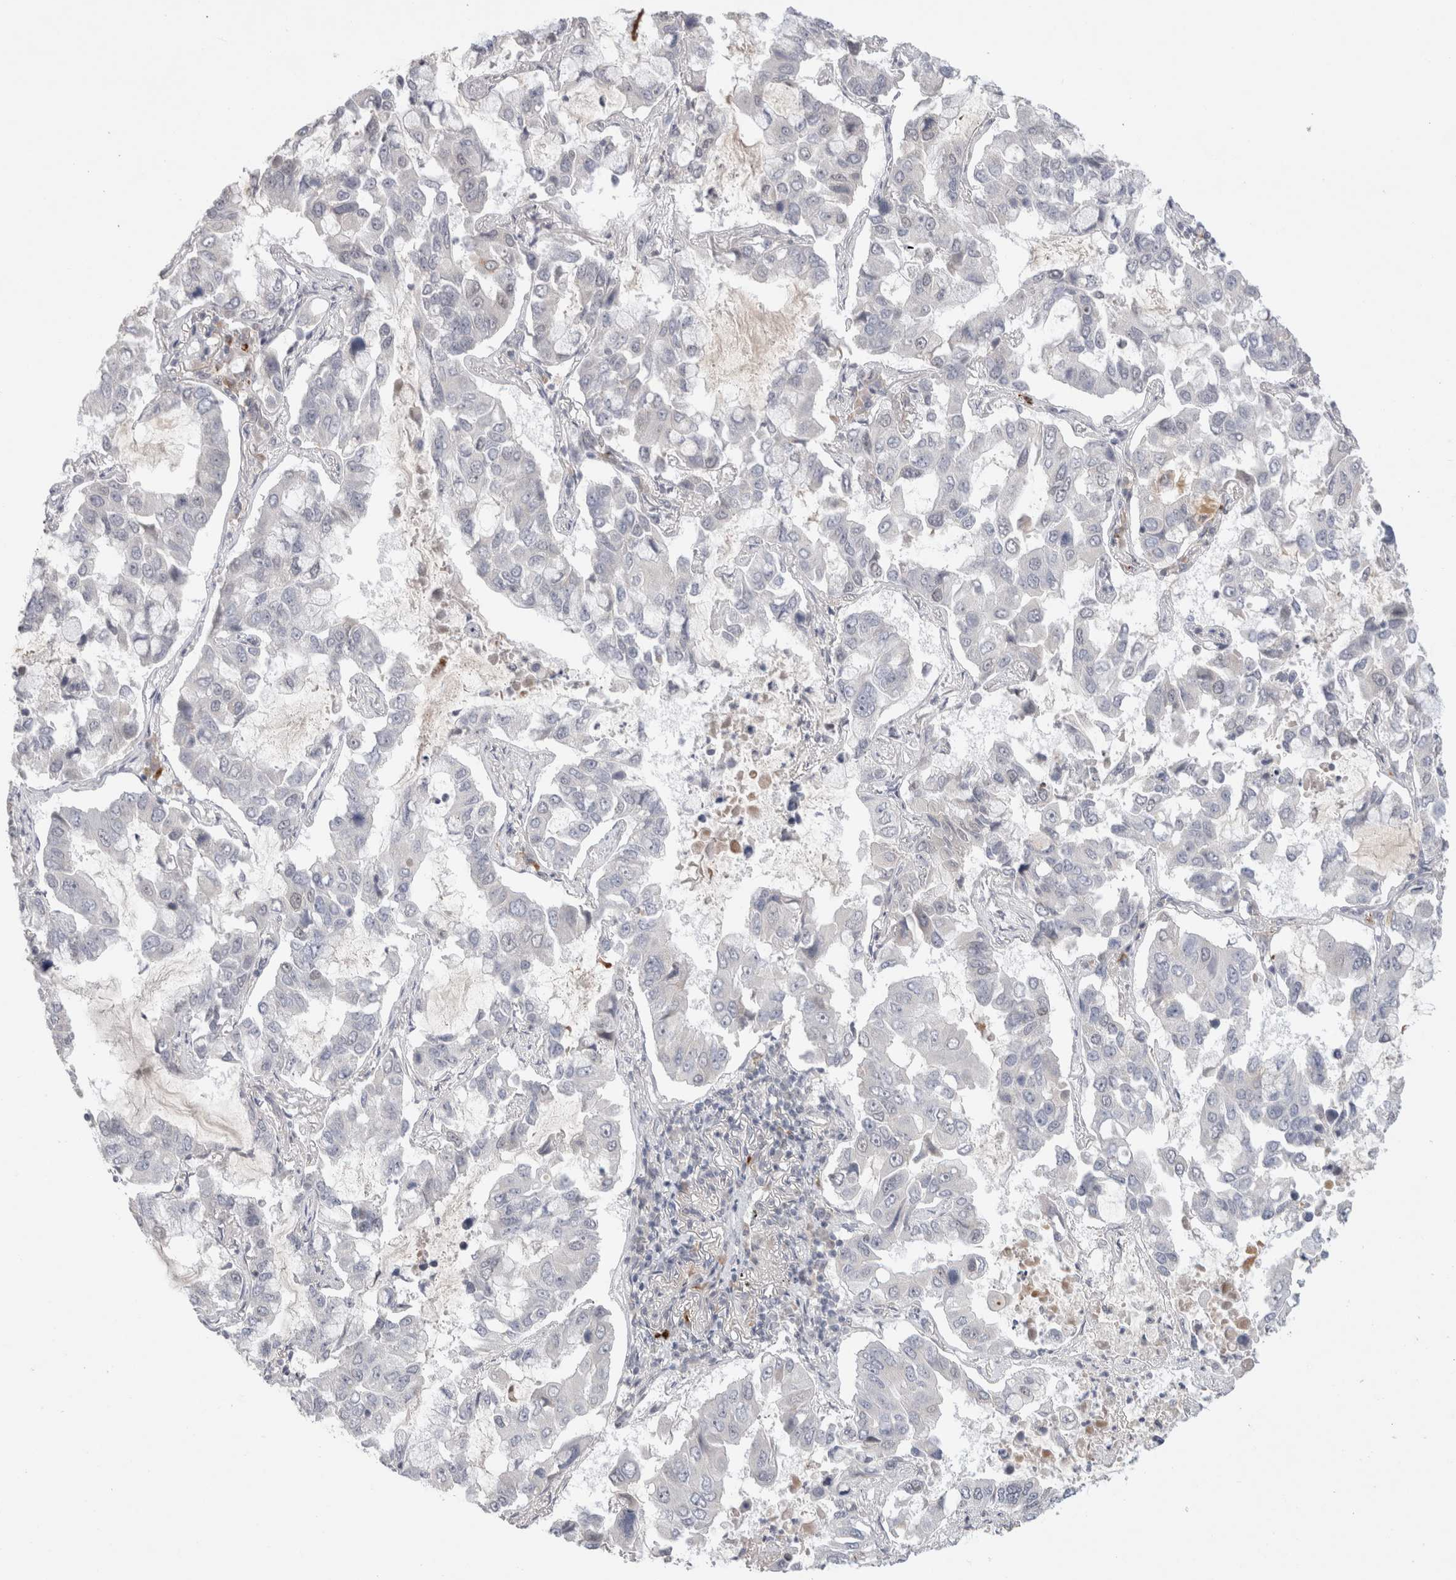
{"staining": {"intensity": "moderate", "quantity": "<25%", "location": "nuclear"}, "tissue": "lung cancer", "cell_type": "Tumor cells", "image_type": "cancer", "snomed": [{"axis": "morphology", "description": "Adenocarcinoma, NOS"}, {"axis": "topography", "description": "Lung"}], "caption": "A micrograph showing moderate nuclear expression in about <25% of tumor cells in lung cancer, as visualized by brown immunohistochemical staining.", "gene": "RECQL4", "patient": {"sex": "male", "age": 64}}